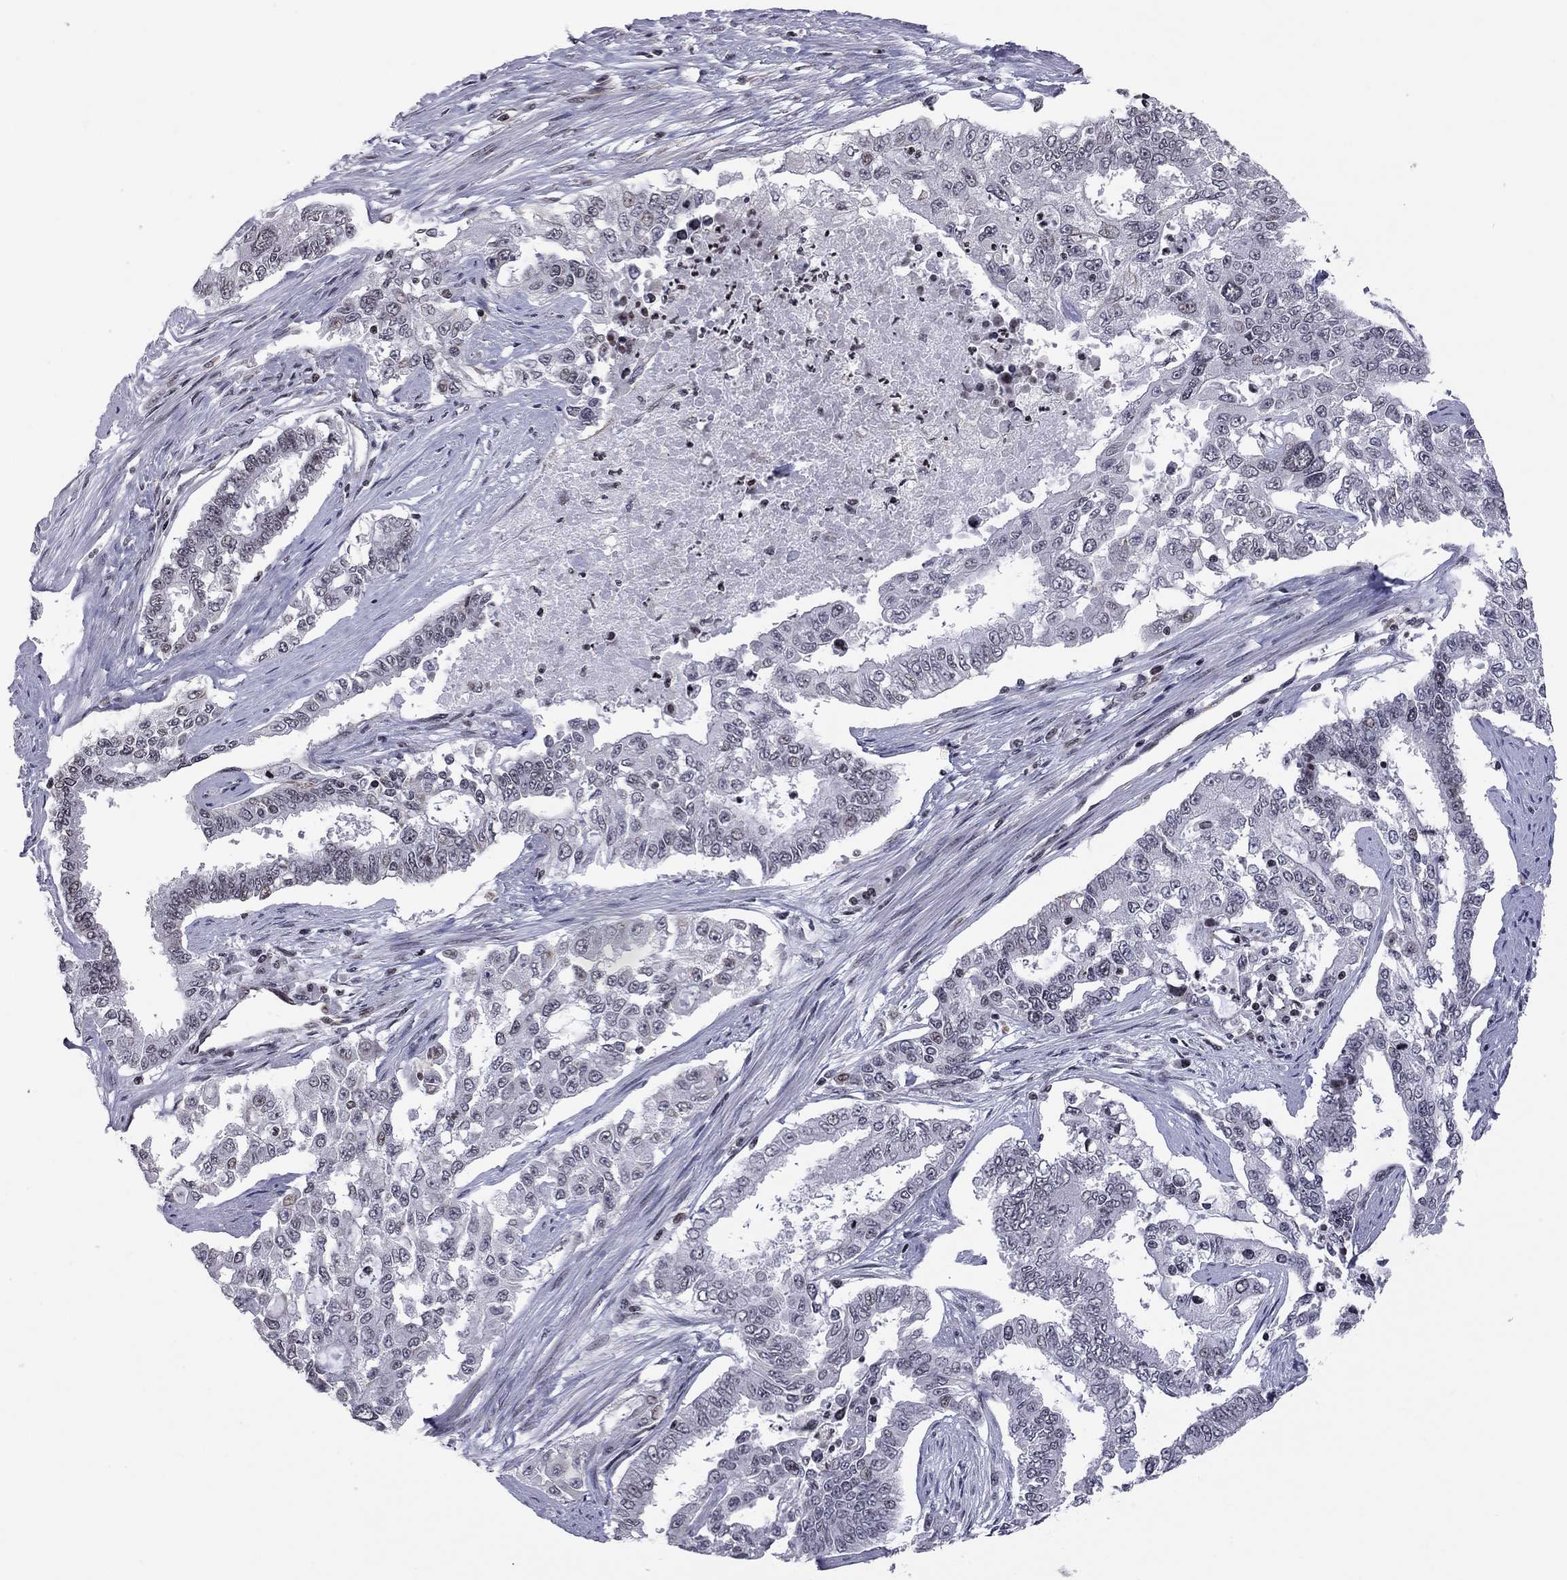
{"staining": {"intensity": "negative", "quantity": "none", "location": "none"}, "tissue": "endometrial cancer", "cell_type": "Tumor cells", "image_type": "cancer", "snomed": [{"axis": "morphology", "description": "Adenocarcinoma, NOS"}, {"axis": "topography", "description": "Uterus"}], "caption": "High power microscopy photomicrograph of an immunohistochemistry micrograph of endometrial cancer (adenocarcinoma), revealing no significant positivity in tumor cells. (Brightfield microscopy of DAB IHC at high magnification).", "gene": "MTNR1B", "patient": {"sex": "female", "age": 59}}